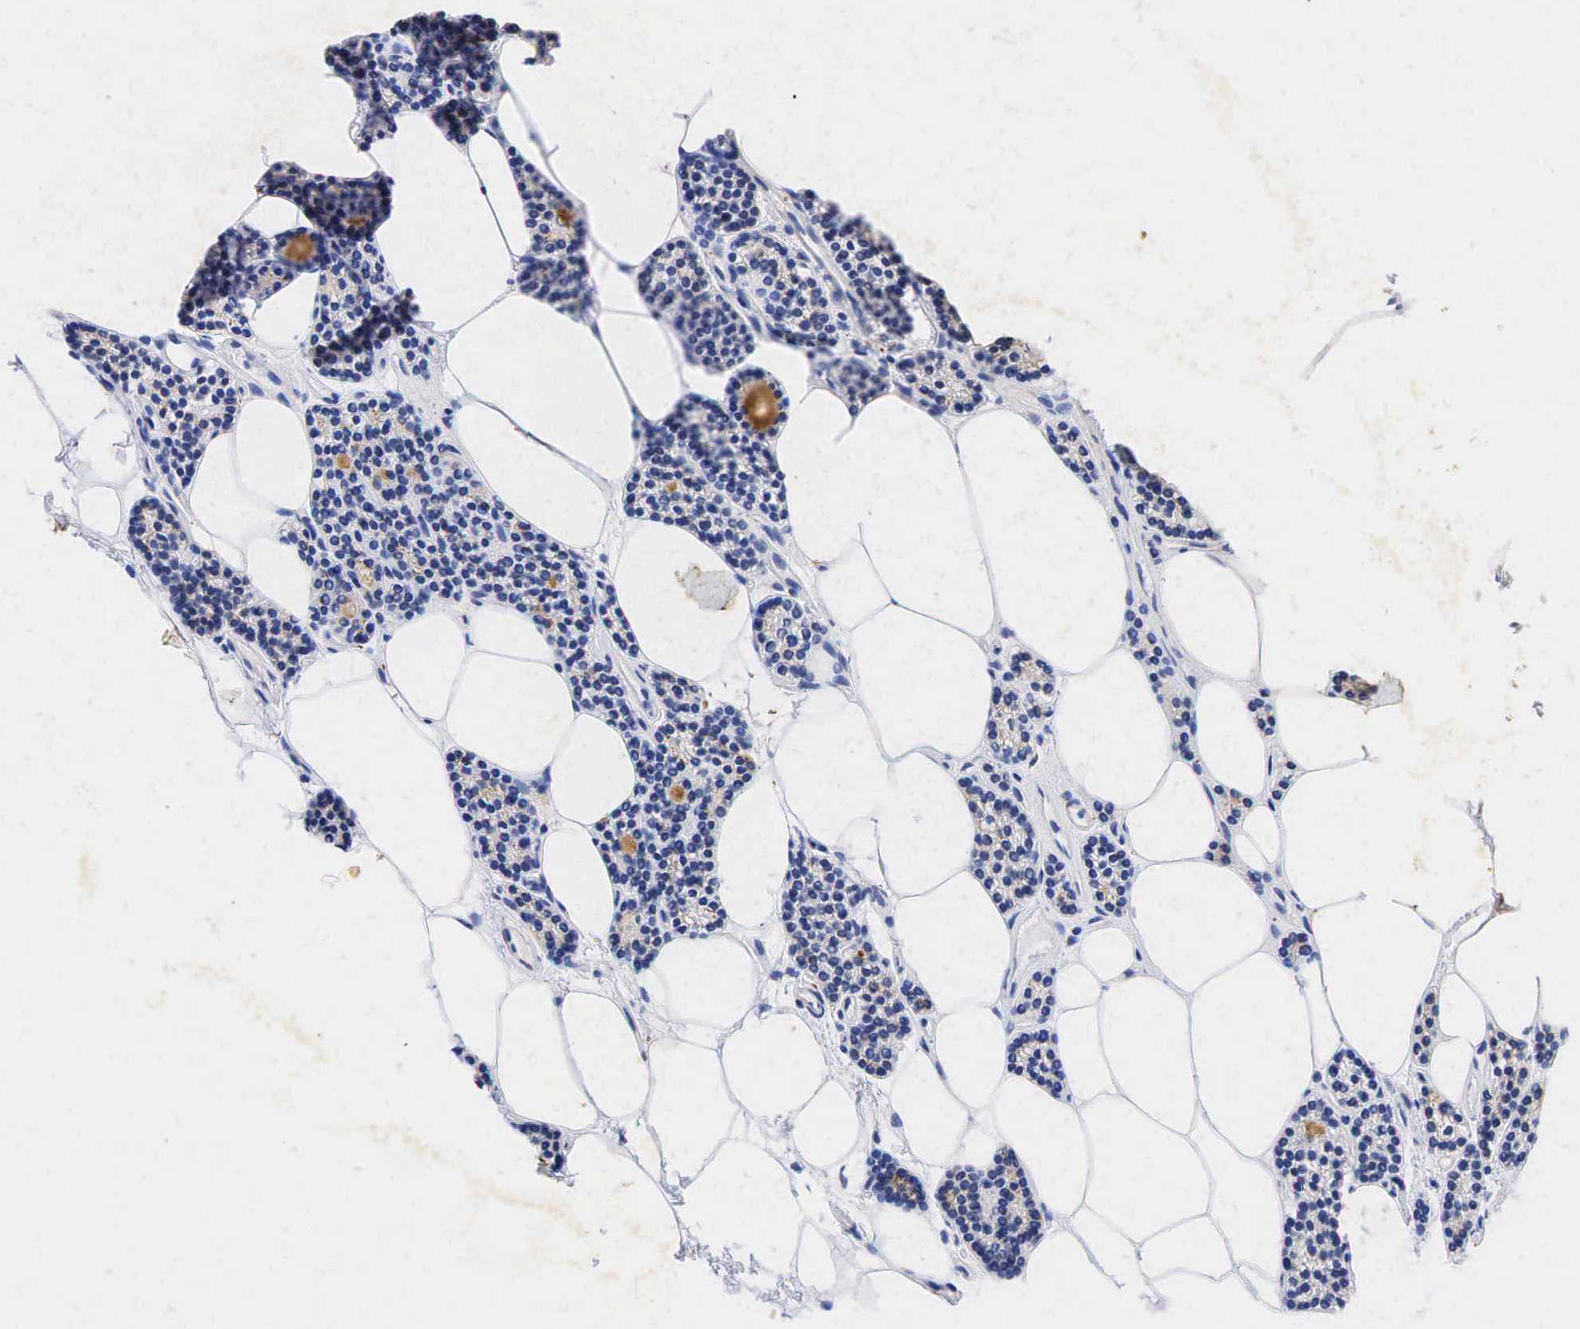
{"staining": {"intensity": "negative", "quantity": "none", "location": "none"}, "tissue": "parathyroid gland", "cell_type": "Glandular cells", "image_type": "normal", "snomed": [{"axis": "morphology", "description": "Normal tissue, NOS"}, {"axis": "topography", "description": "Parathyroid gland"}], "caption": "This image is of benign parathyroid gland stained with IHC to label a protein in brown with the nuclei are counter-stained blue. There is no expression in glandular cells.", "gene": "SYP", "patient": {"sex": "male", "age": 54}}